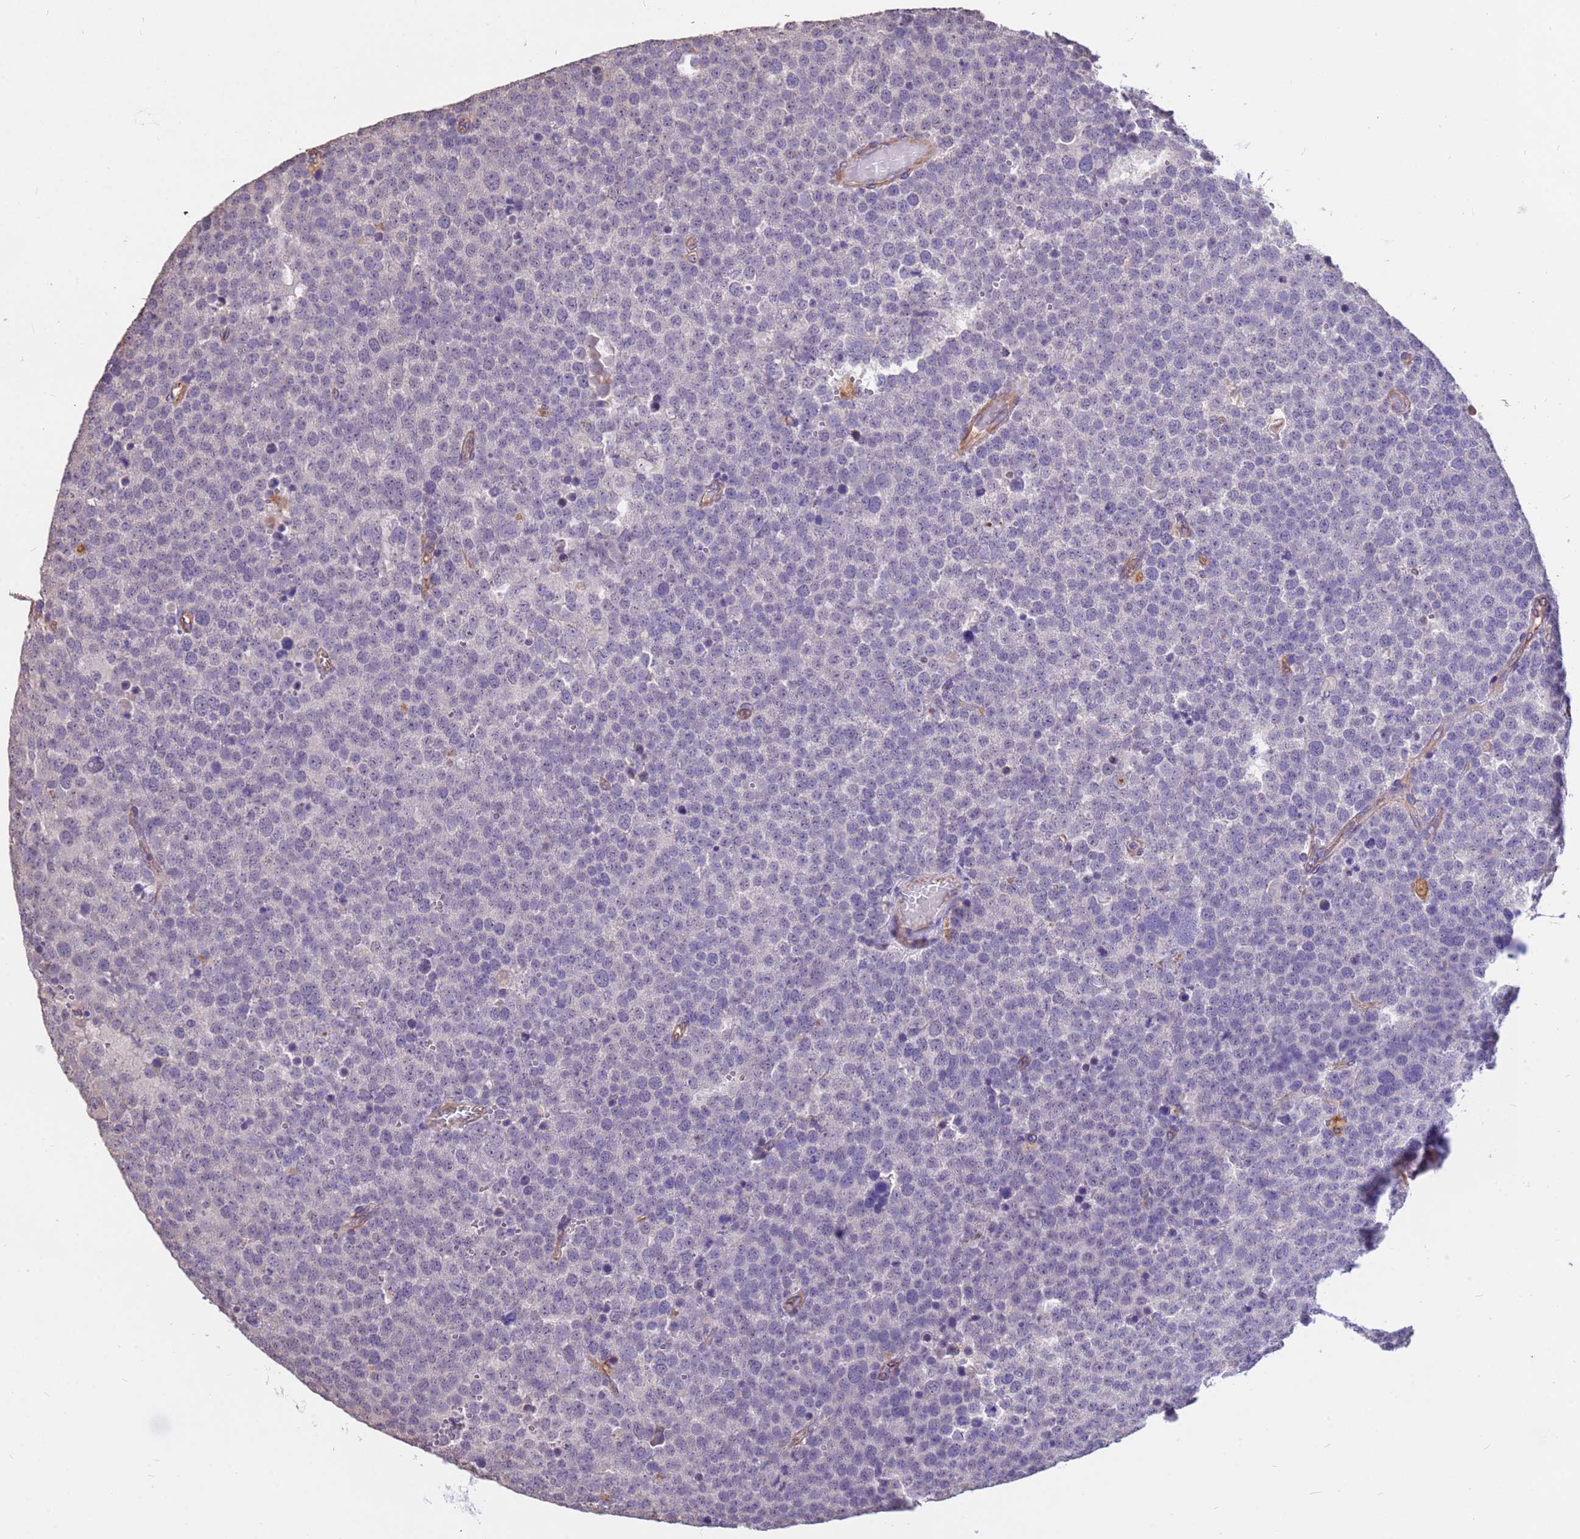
{"staining": {"intensity": "negative", "quantity": "none", "location": "none"}, "tissue": "testis cancer", "cell_type": "Tumor cells", "image_type": "cancer", "snomed": [{"axis": "morphology", "description": "Seminoma, NOS"}, {"axis": "topography", "description": "Testis"}], "caption": "There is no significant positivity in tumor cells of seminoma (testis).", "gene": "TCEAL3", "patient": {"sex": "male", "age": 71}}